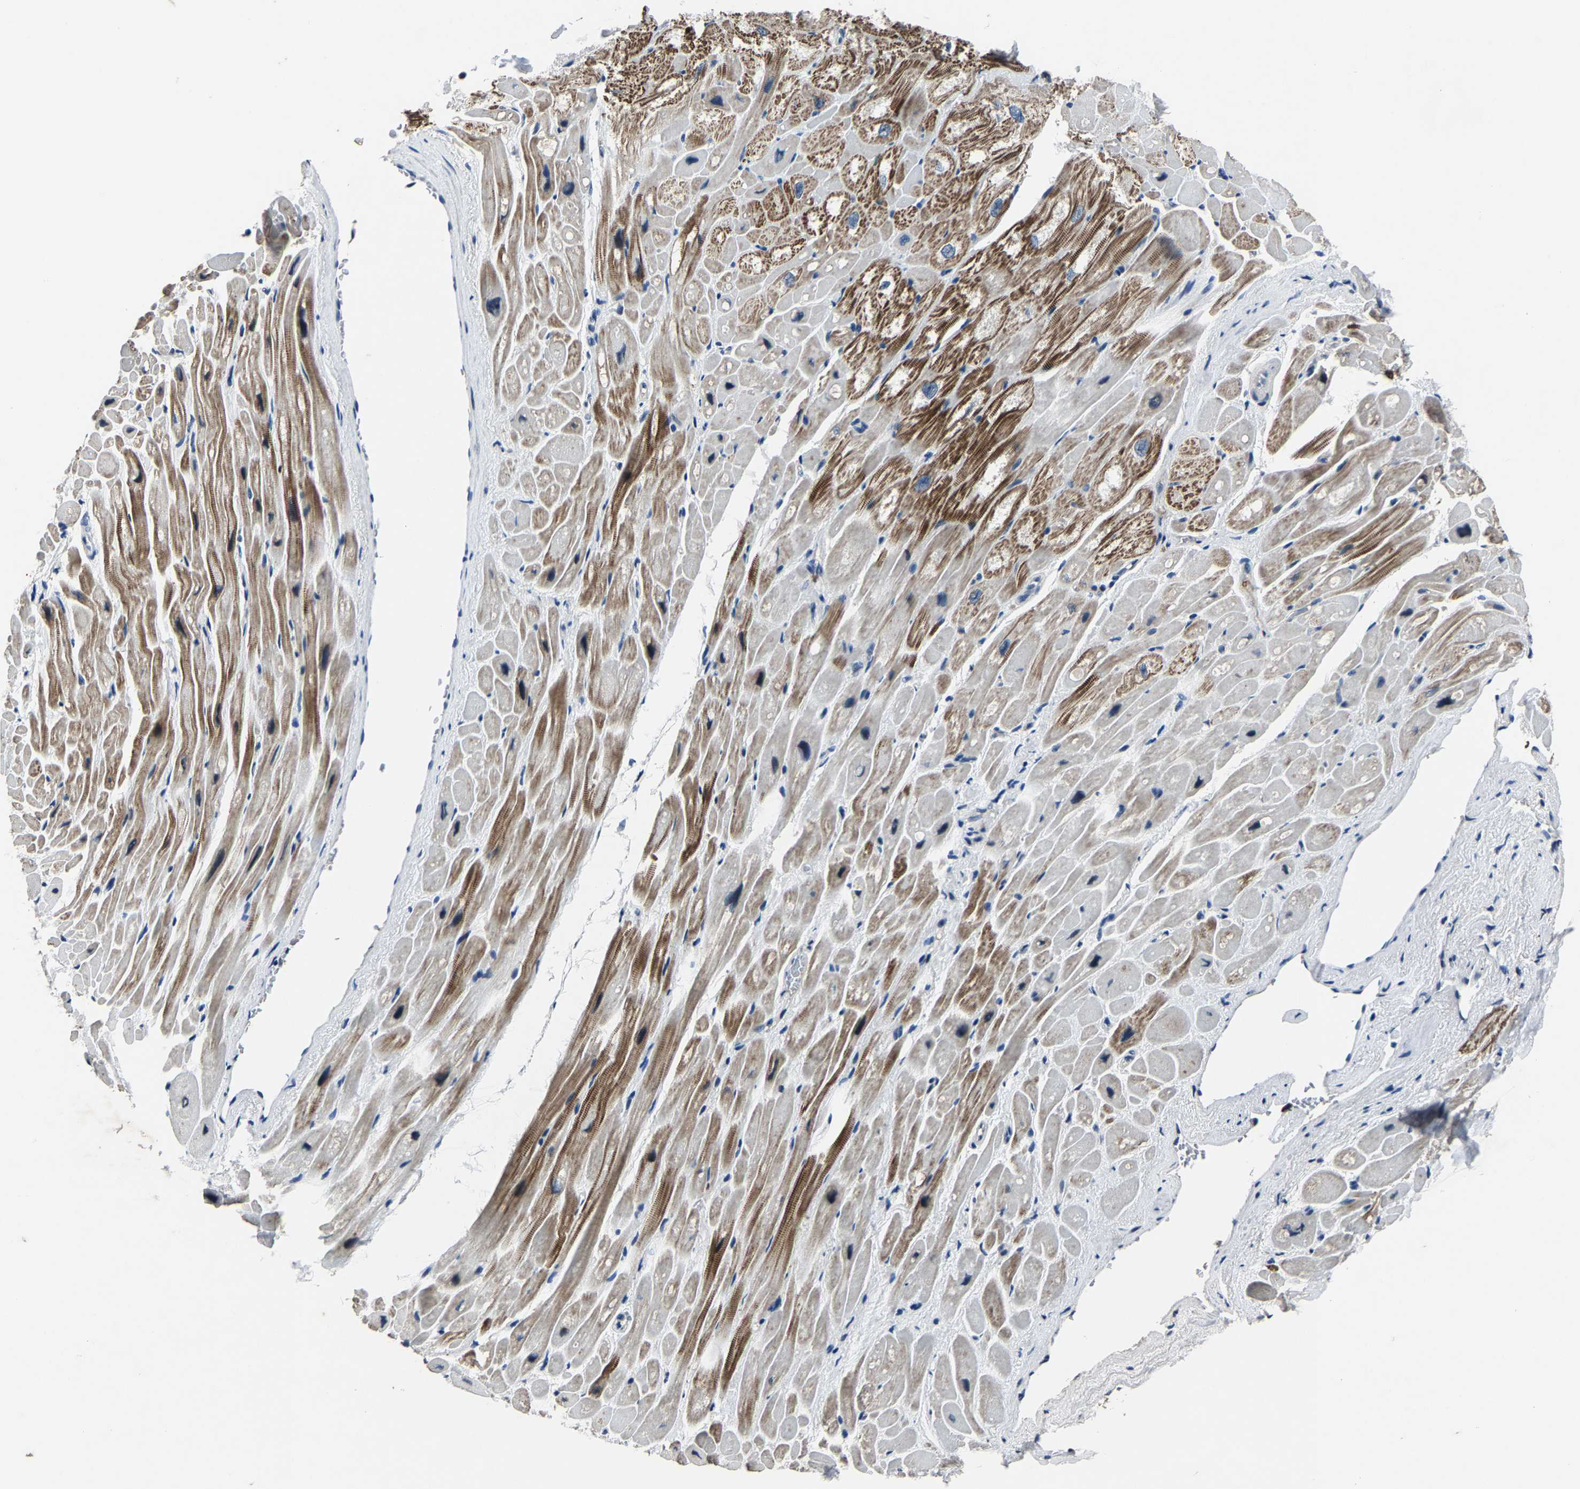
{"staining": {"intensity": "moderate", "quantity": "25%-75%", "location": "cytoplasmic/membranous"}, "tissue": "heart muscle", "cell_type": "Cardiomyocytes", "image_type": "normal", "snomed": [{"axis": "morphology", "description": "Normal tissue, NOS"}, {"axis": "topography", "description": "Heart"}], "caption": "Immunohistochemical staining of normal heart muscle shows 25%-75% levels of moderate cytoplasmic/membranous protein staining in approximately 25%-75% of cardiomyocytes. (brown staining indicates protein expression, while blue staining denotes nuclei).", "gene": "PCNX2", "patient": {"sex": "male", "age": 49}}